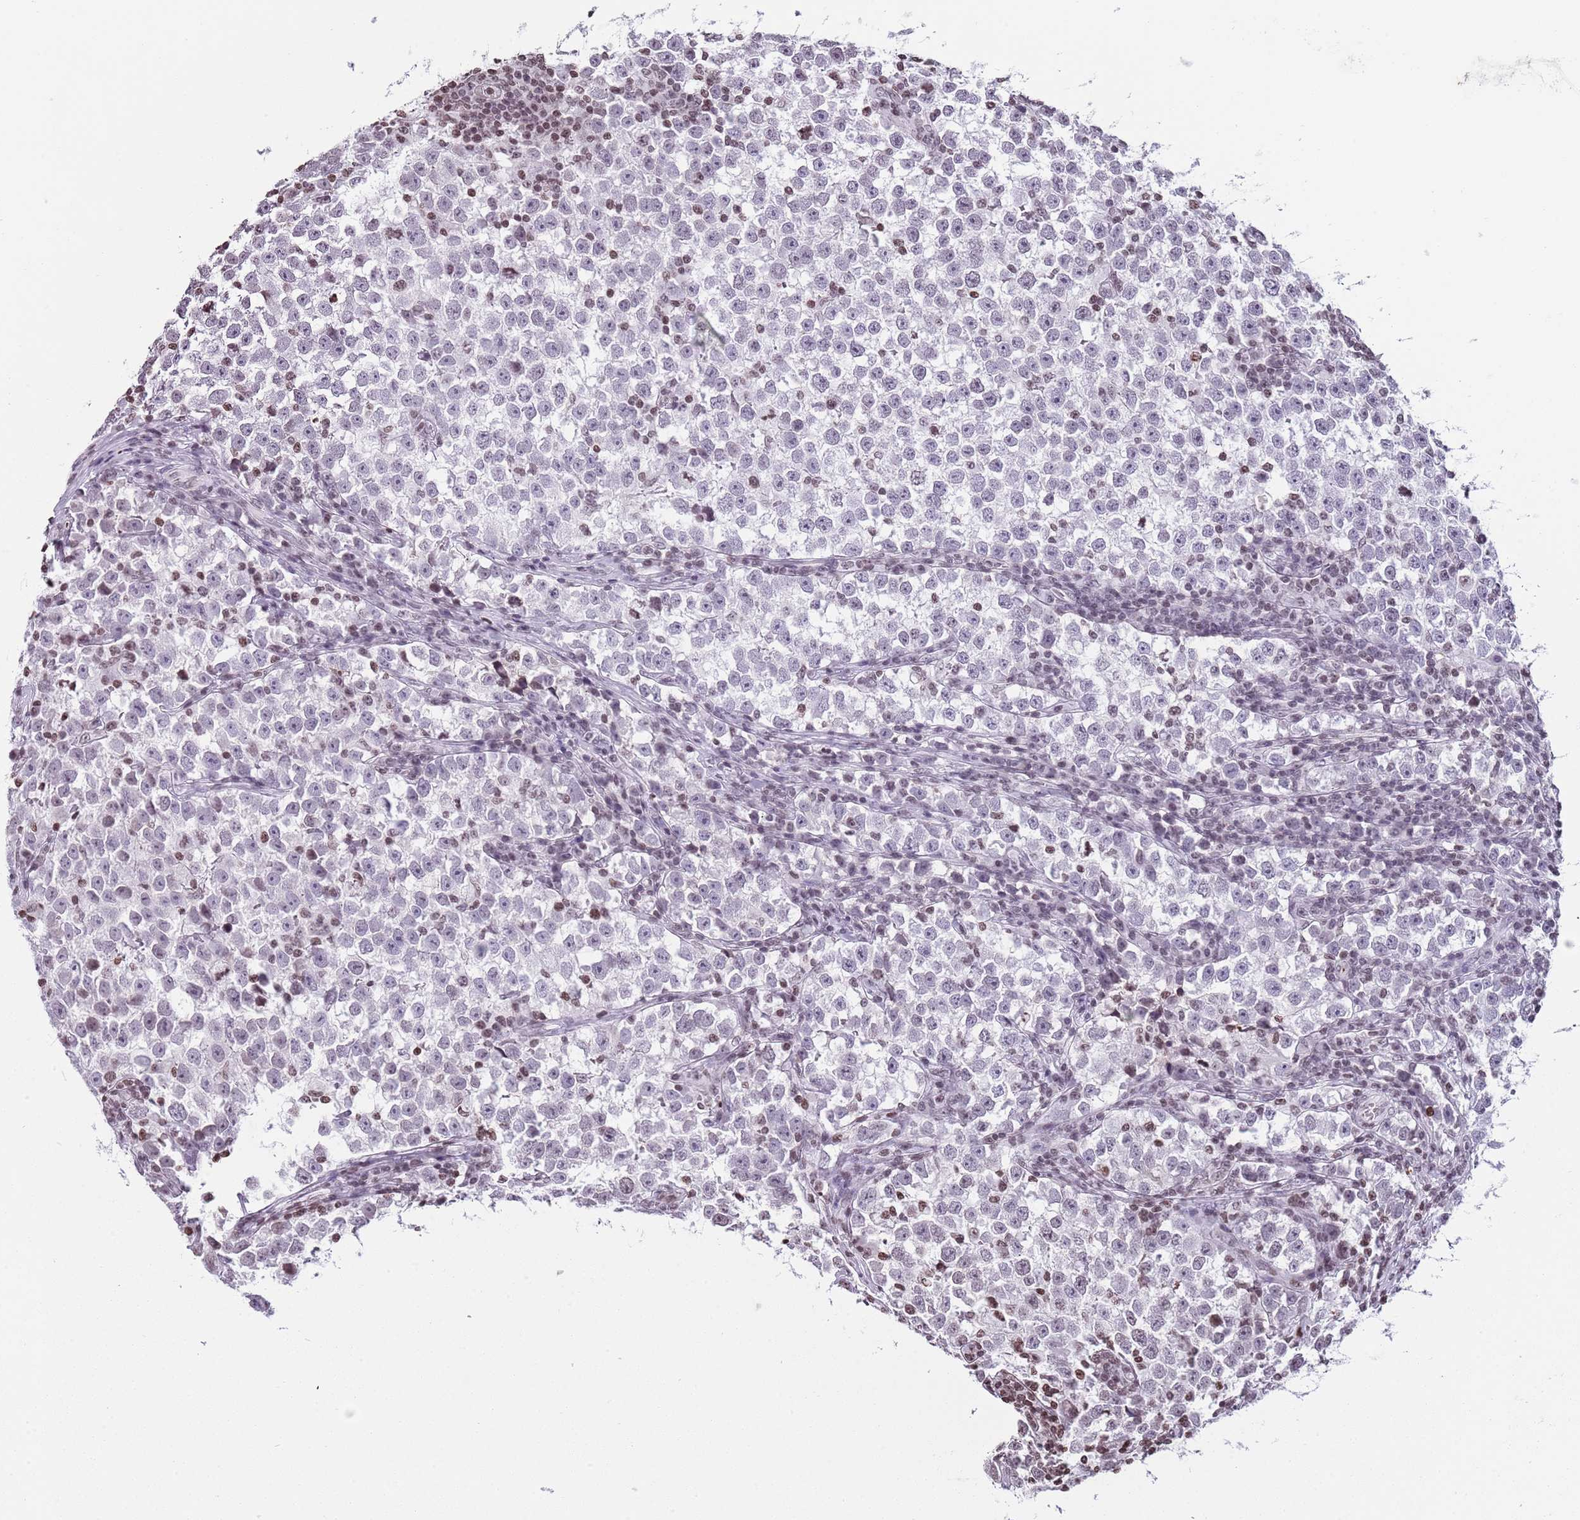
{"staining": {"intensity": "negative", "quantity": "none", "location": "none"}, "tissue": "testis cancer", "cell_type": "Tumor cells", "image_type": "cancer", "snomed": [{"axis": "morphology", "description": "Normal tissue, NOS"}, {"axis": "morphology", "description": "Seminoma, NOS"}, {"axis": "topography", "description": "Testis"}], "caption": "Tumor cells are negative for protein expression in human testis cancer (seminoma). (Stains: DAB immunohistochemistry with hematoxylin counter stain, Microscopy: brightfield microscopy at high magnification).", "gene": "KPNA3", "patient": {"sex": "male", "age": 43}}